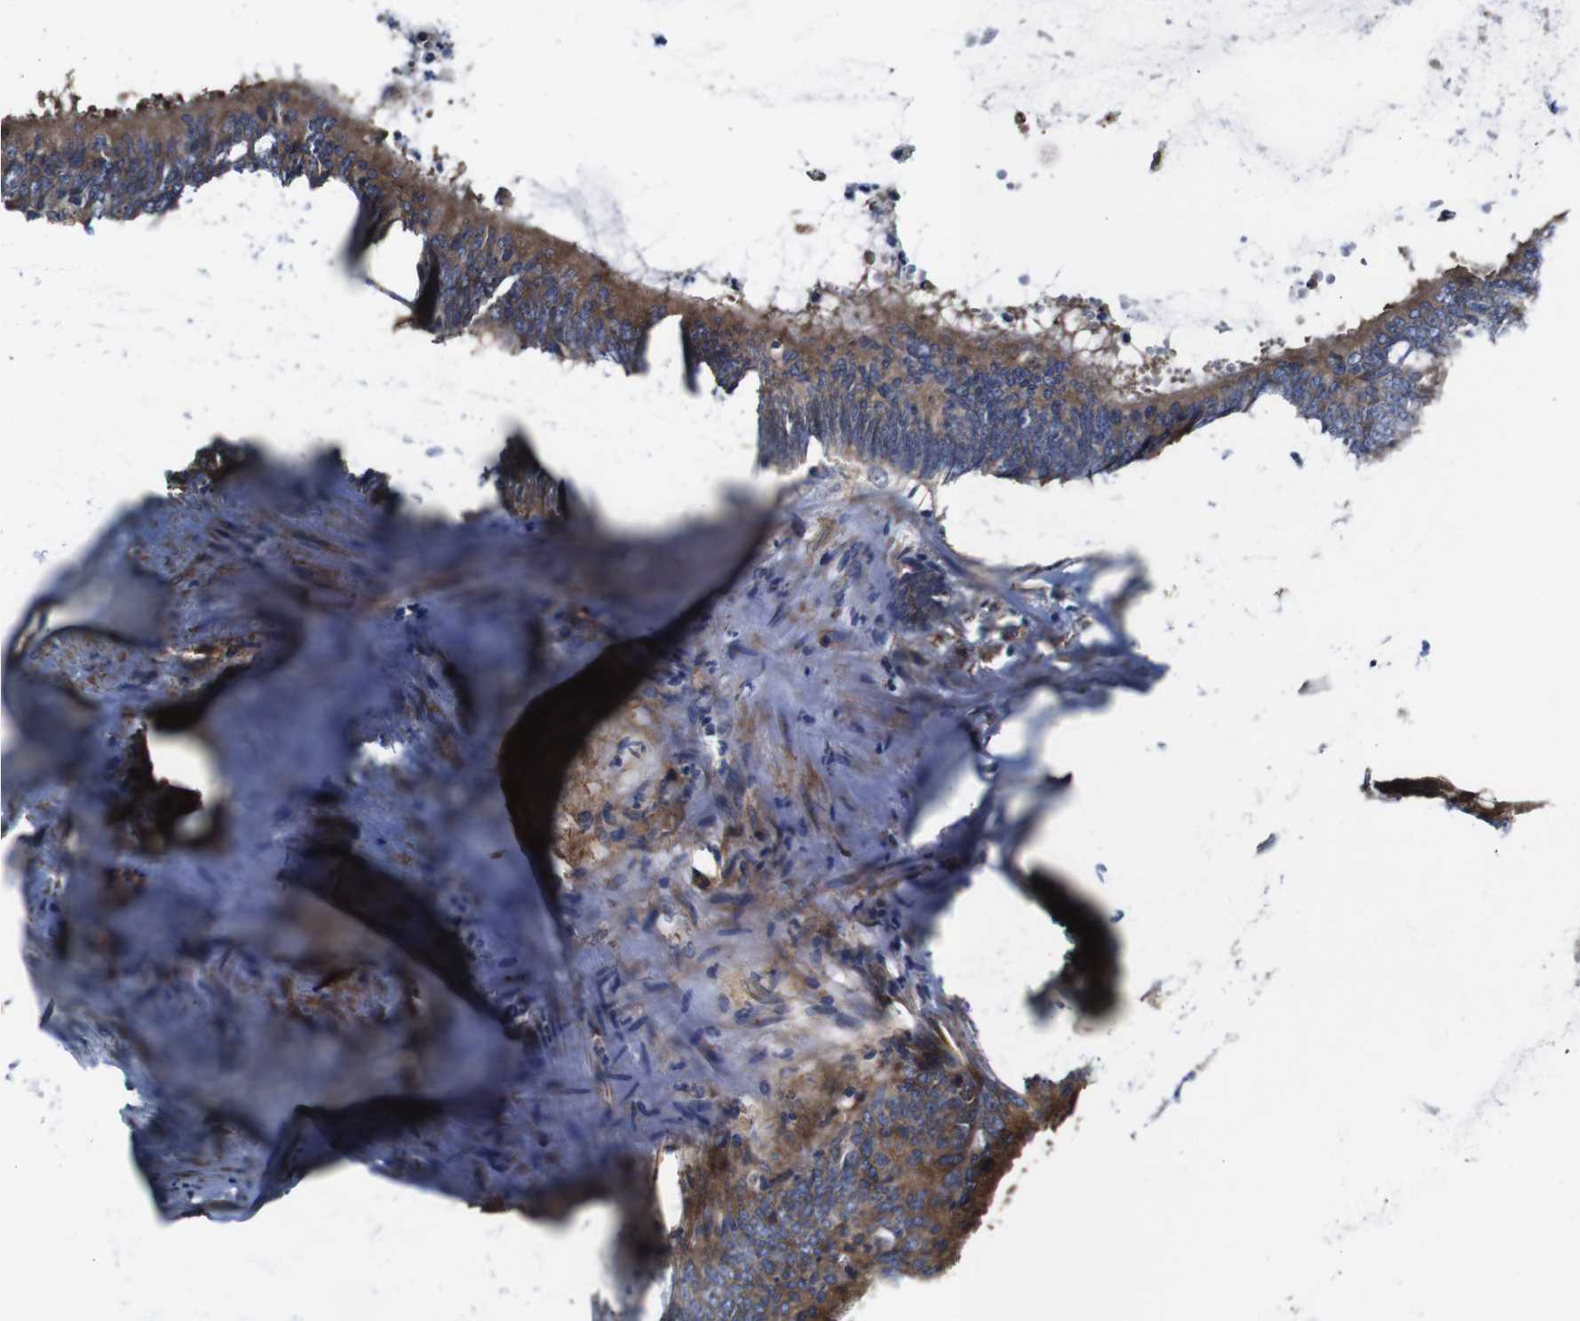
{"staining": {"intensity": "moderate", "quantity": ">75%", "location": "cytoplasmic/membranous"}, "tissue": "colorectal cancer", "cell_type": "Tumor cells", "image_type": "cancer", "snomed": [{"axis": "morphology", "description": "Adenocarcinoma, NOS"}, {"axis": "topography", "description": "Rectum"}], "caption": "IHC of colorectal cancer (adenocarcinoma) reveals medium levels of moderate cytoplasmic/membranous expression in approximately >75% of tumor cells.", "gene": "CLCC1", "patient": {"sex": "female", "age": 66}}